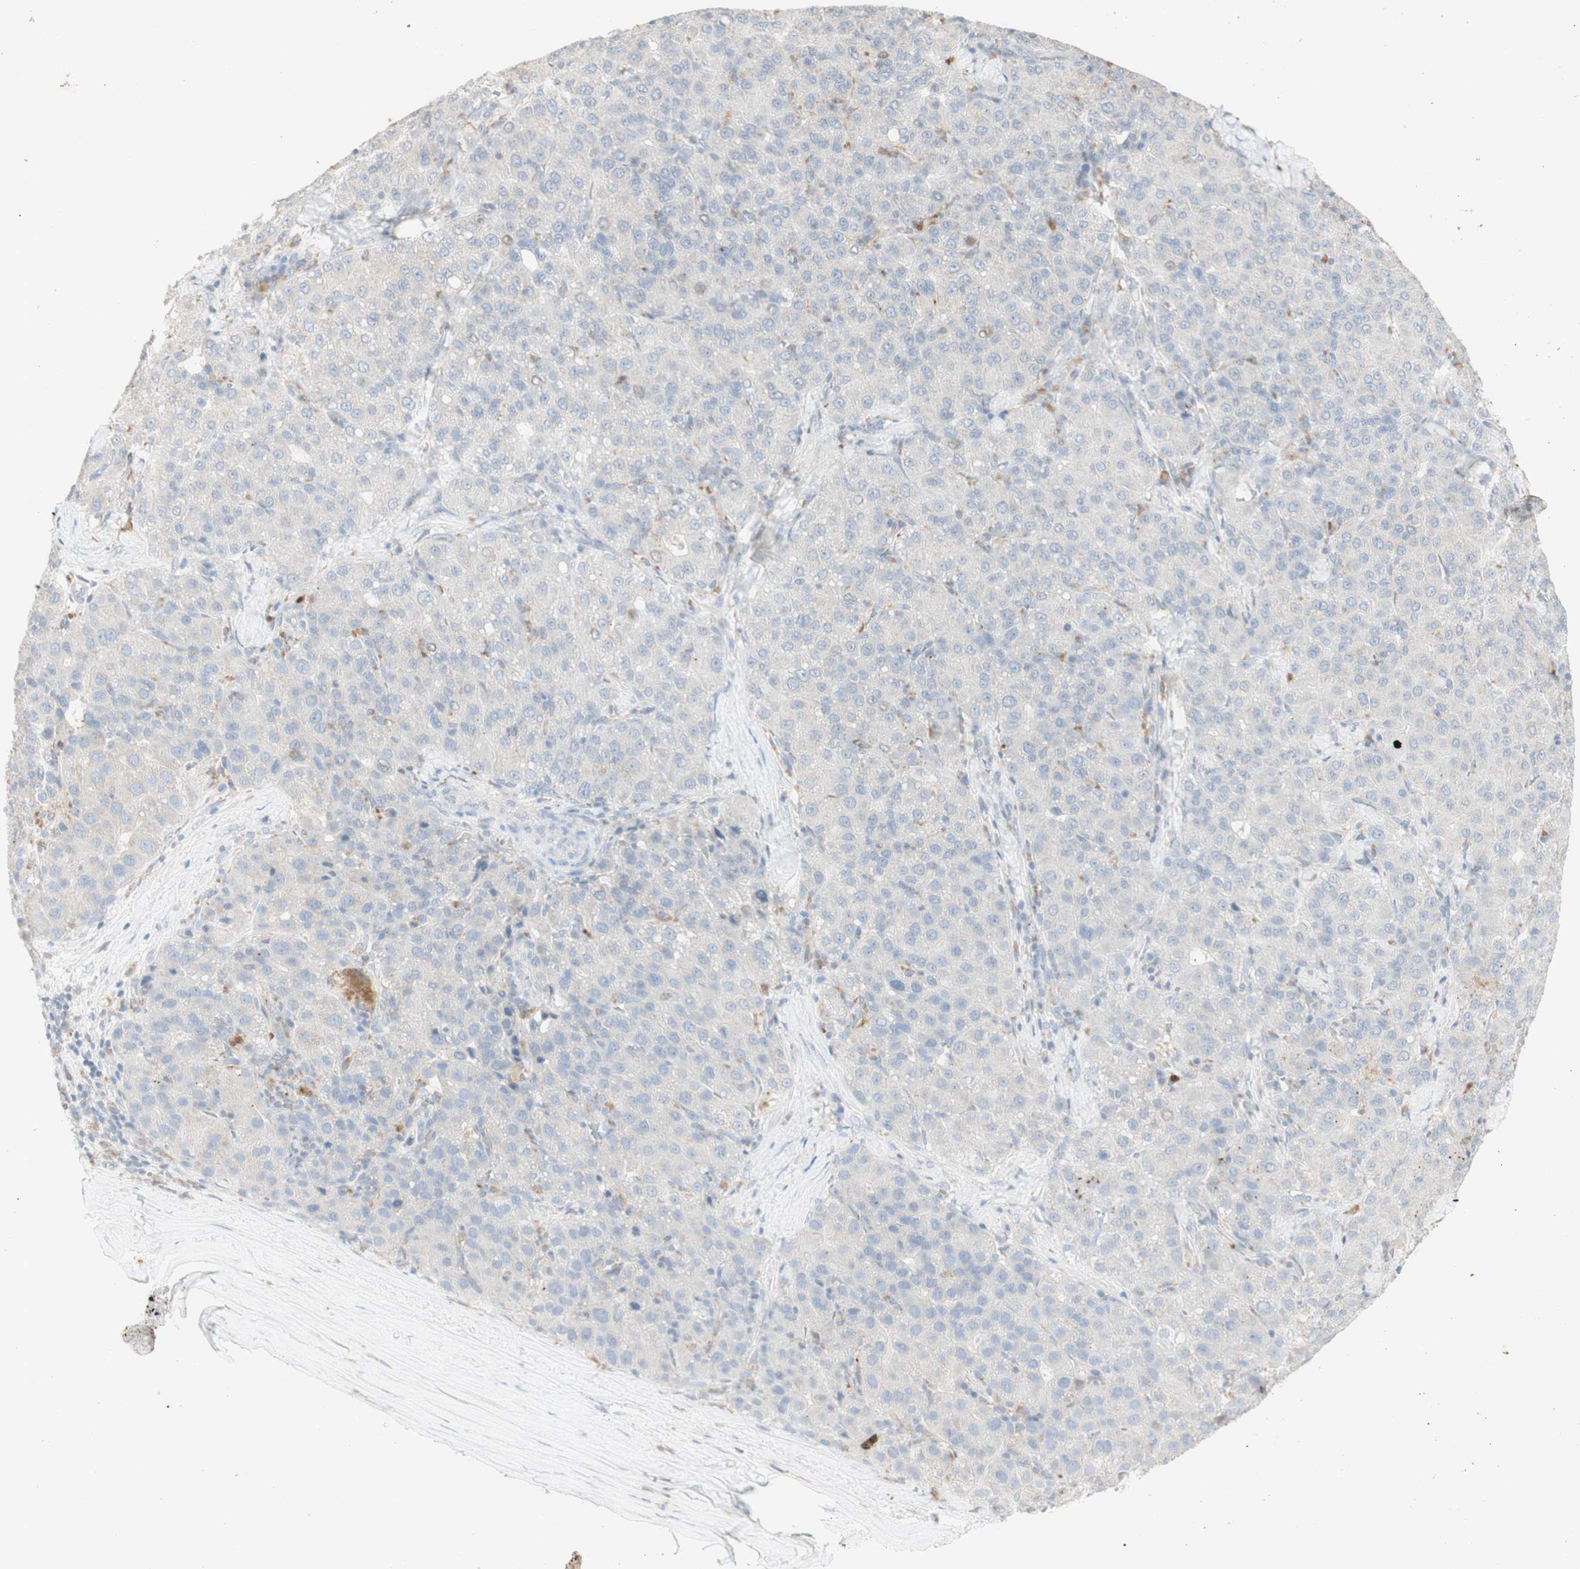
{"staining": {"intensity": "negative", "quantity": "none", "location": "none"}, "tissue": "liver cancer", "cell_type": "Tumor cells", "image_type": "cancer", "snomed": [{"axis": "morphology", "description": "Carcinoma, Hepatocellular, NOS"}, {"axis": "topography", "description": "Liver"}], "caption": "Hepatocellular carcinoma (liver) was stained to show a protein in brown. There is no significant staining in tumor cells.", "gene": "ATP6V1B1", "patient": {"sex": "male", "age": 65}}